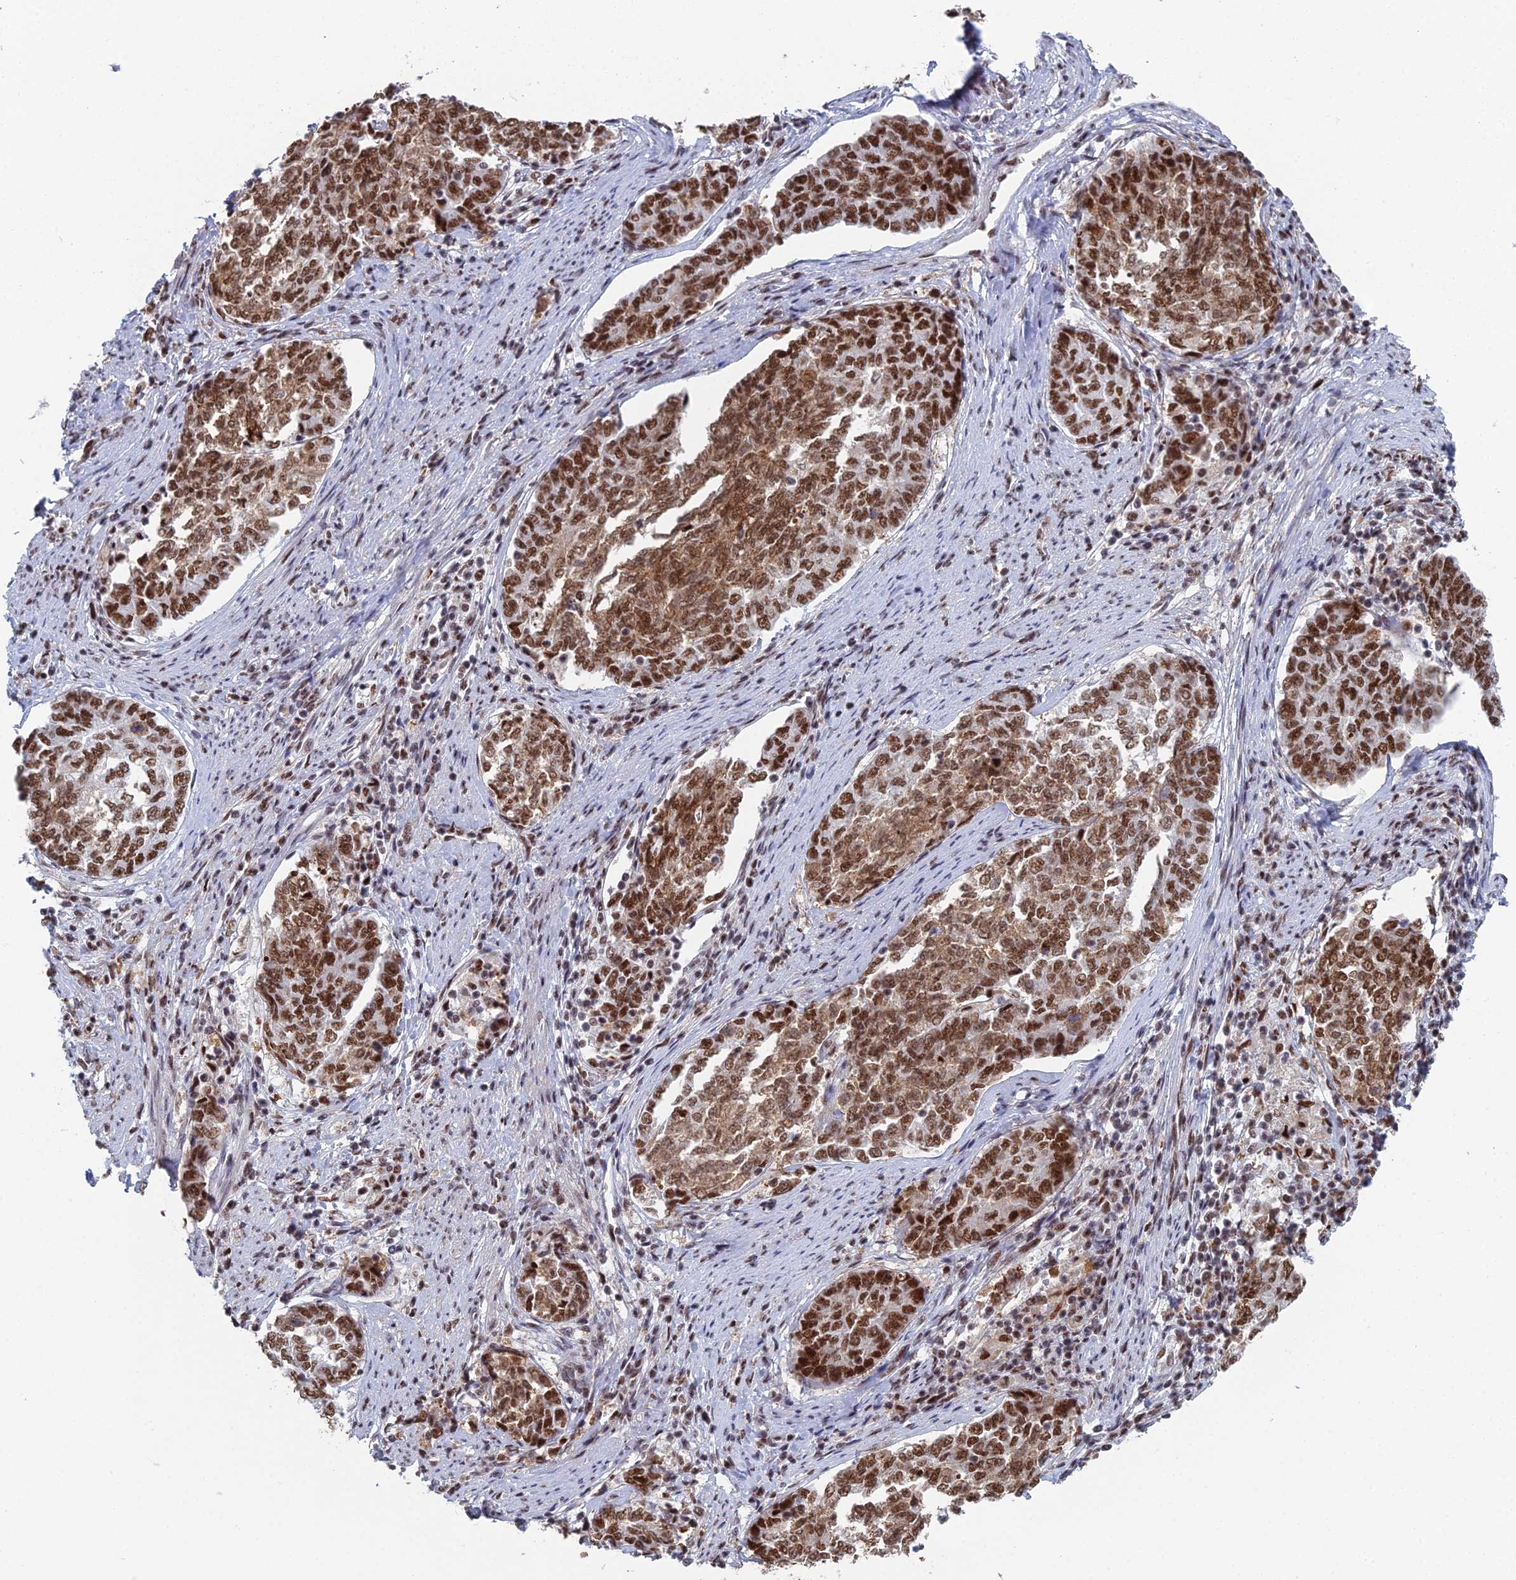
{"staining": {"intensity": "strong", "quantity": ">75%", "location": "nuclear"}, "tissue": "endometrial cancer", "cell_type": "Tumor cells", "image_type": "cancer", "snomed": [{"axis": "morphology", "description": "Adenocarcinoma, NOS"}, {"axis": "topography", "description": "Endometrium"}], "caption": "Endometrial cancer (adenocarcinoma) stained with DAB IHC exhibits high levels of strong nuclear positivity in about >75% of tumor cells.", "gene": "SF3B3", "patient": {"sex": "female", "age": 80}}